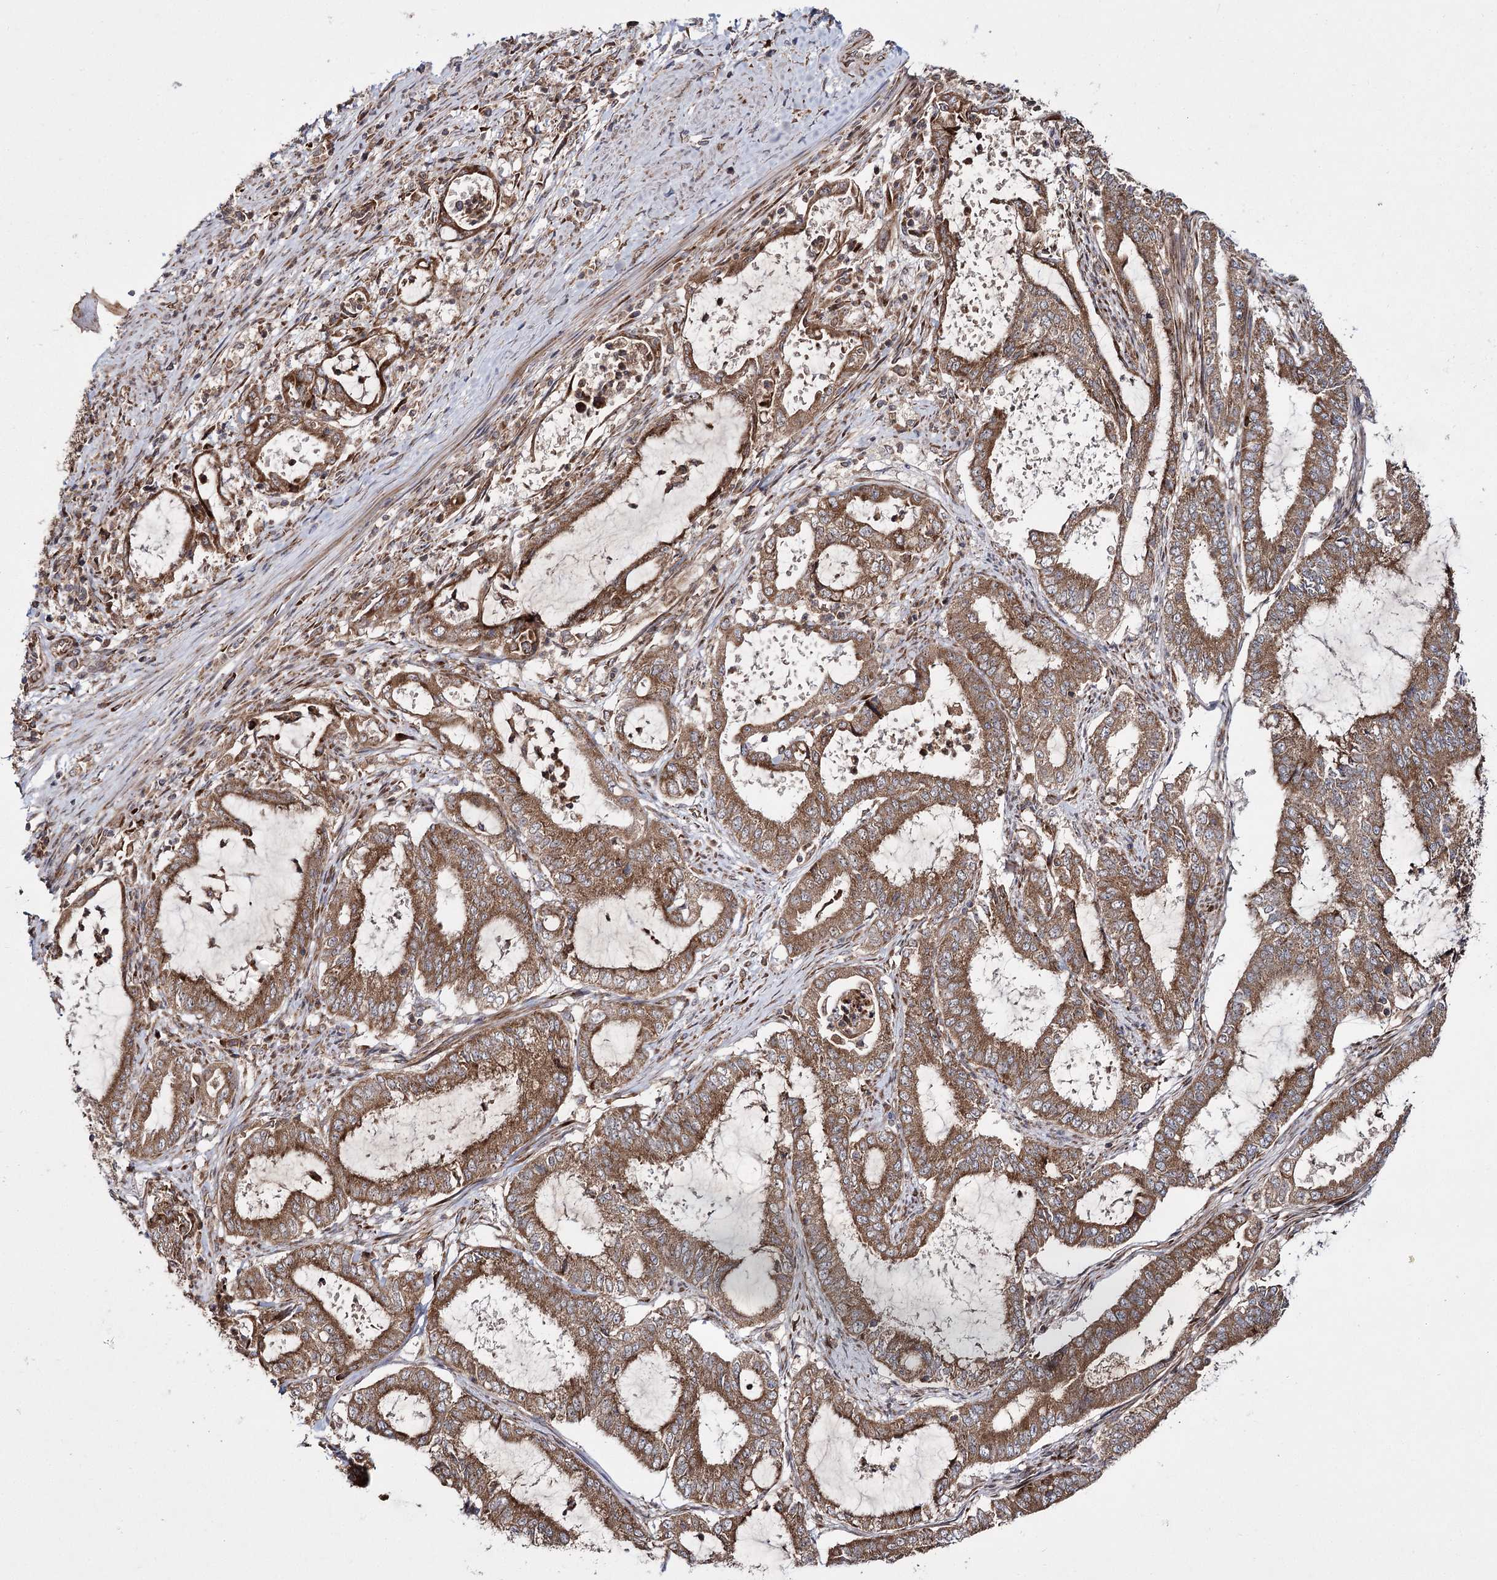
{"staining": {"intensity": "moderate", "quantity": ">75%", "location": "cytoplasmic/membranous"}, "tissue": "endometrial cancer", "cell_type": "Tumor cells", "image_type": "cancer", "snomed": [{"axis": "morphology", "description": "Adenocarcinoma, NOS"}, {"axis": "topography", "description": "Endometrium"}], "caption": "A micrograph of human endometrial cancer stained for a protein reveals moderate cytoplasmic/membranous brown staining in tumor cells.", "gene": "HECTD2", "patient": {"sex": "female", "age": 51}}